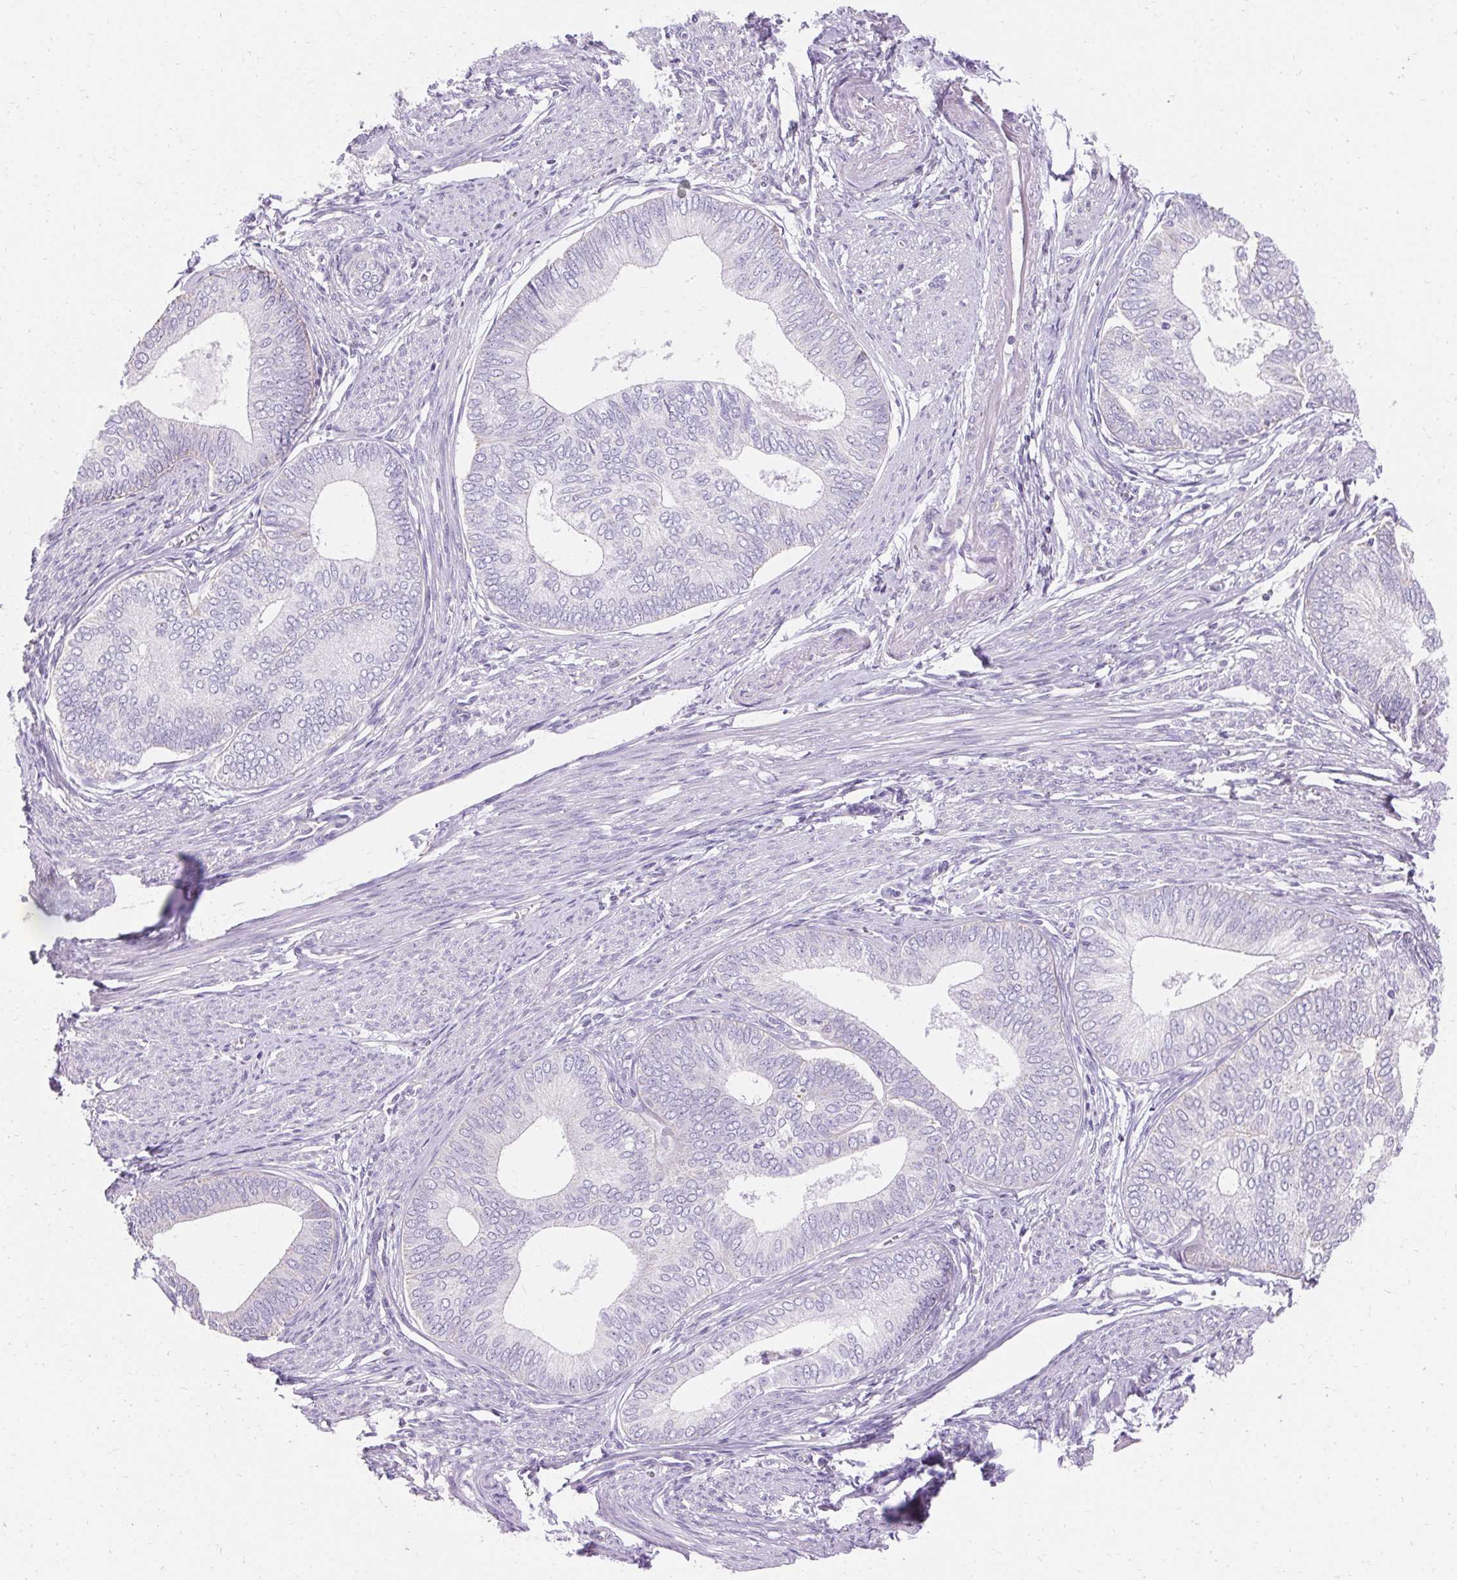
{"staining": {"intensity": "negative", "quantity": "none", "location": "none"}, "tissue": "endometrial cancer", "cell_type": "Tumor cells", "image_type": "cancer", "snomed": [{"axis": "morphology", "description": "Adenocarcinoma, NOS"}, {"axis": "topography", "description": "Endometrium"}], "caption": "Histopathology image shows no significant protein staining in tumor cells of endometrial cancer (adenocarcinoma).", "gene": "ASGR2", "patient": {"sex": "female", "age": 75}}